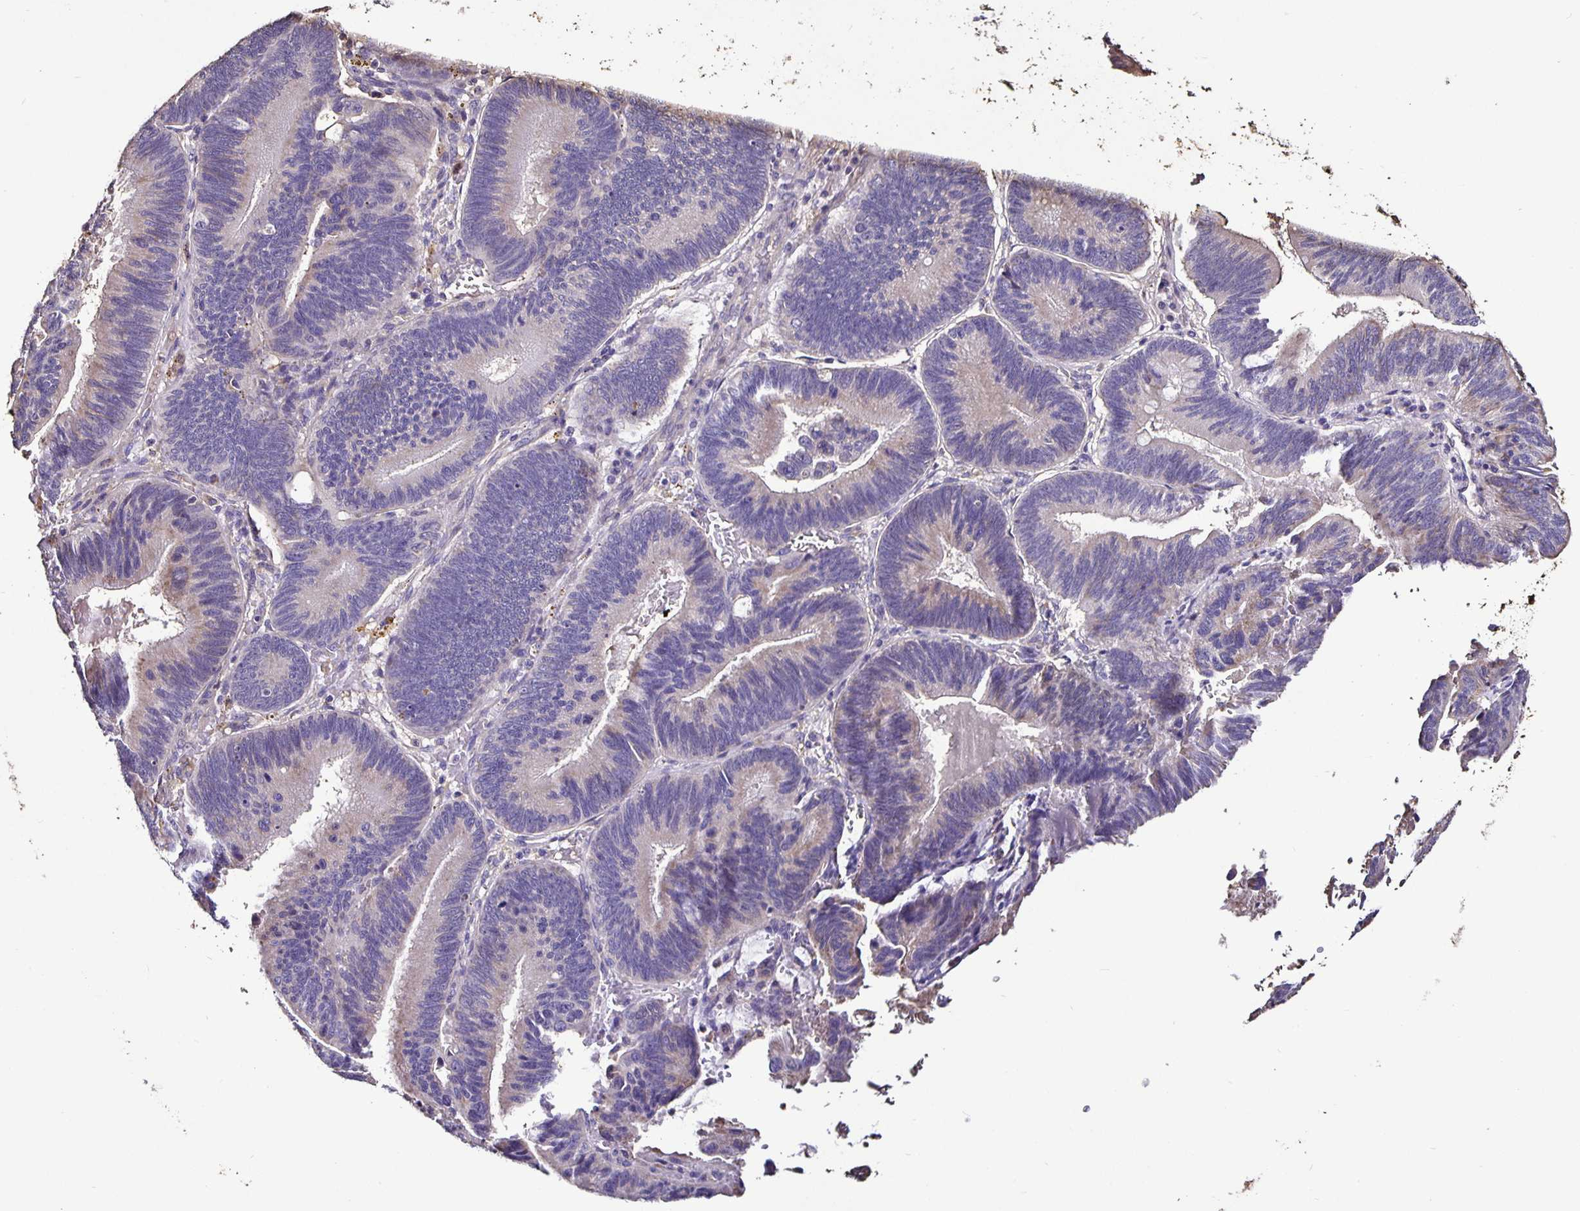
{"staining": {"intensity": "weak", "quantity": "<25%", "location": "cytoplasmic/membranous"}, "tissue": "pancreatic cancer", "cell_type": "Tumor cells", "image_type": "cancer", "snomed": [{"axis": "morphology", "description": "Adenocarcinoma, NOS"}, {"axis": "topography", "description": "Pancreas"}], "caption": "Human pancreatic cancer stained for a protein using immunohistochemistry demonstrates no staining in tumor cells.", "gene": "FCER1A", "patient": {"sex": "male", "age": 82}}